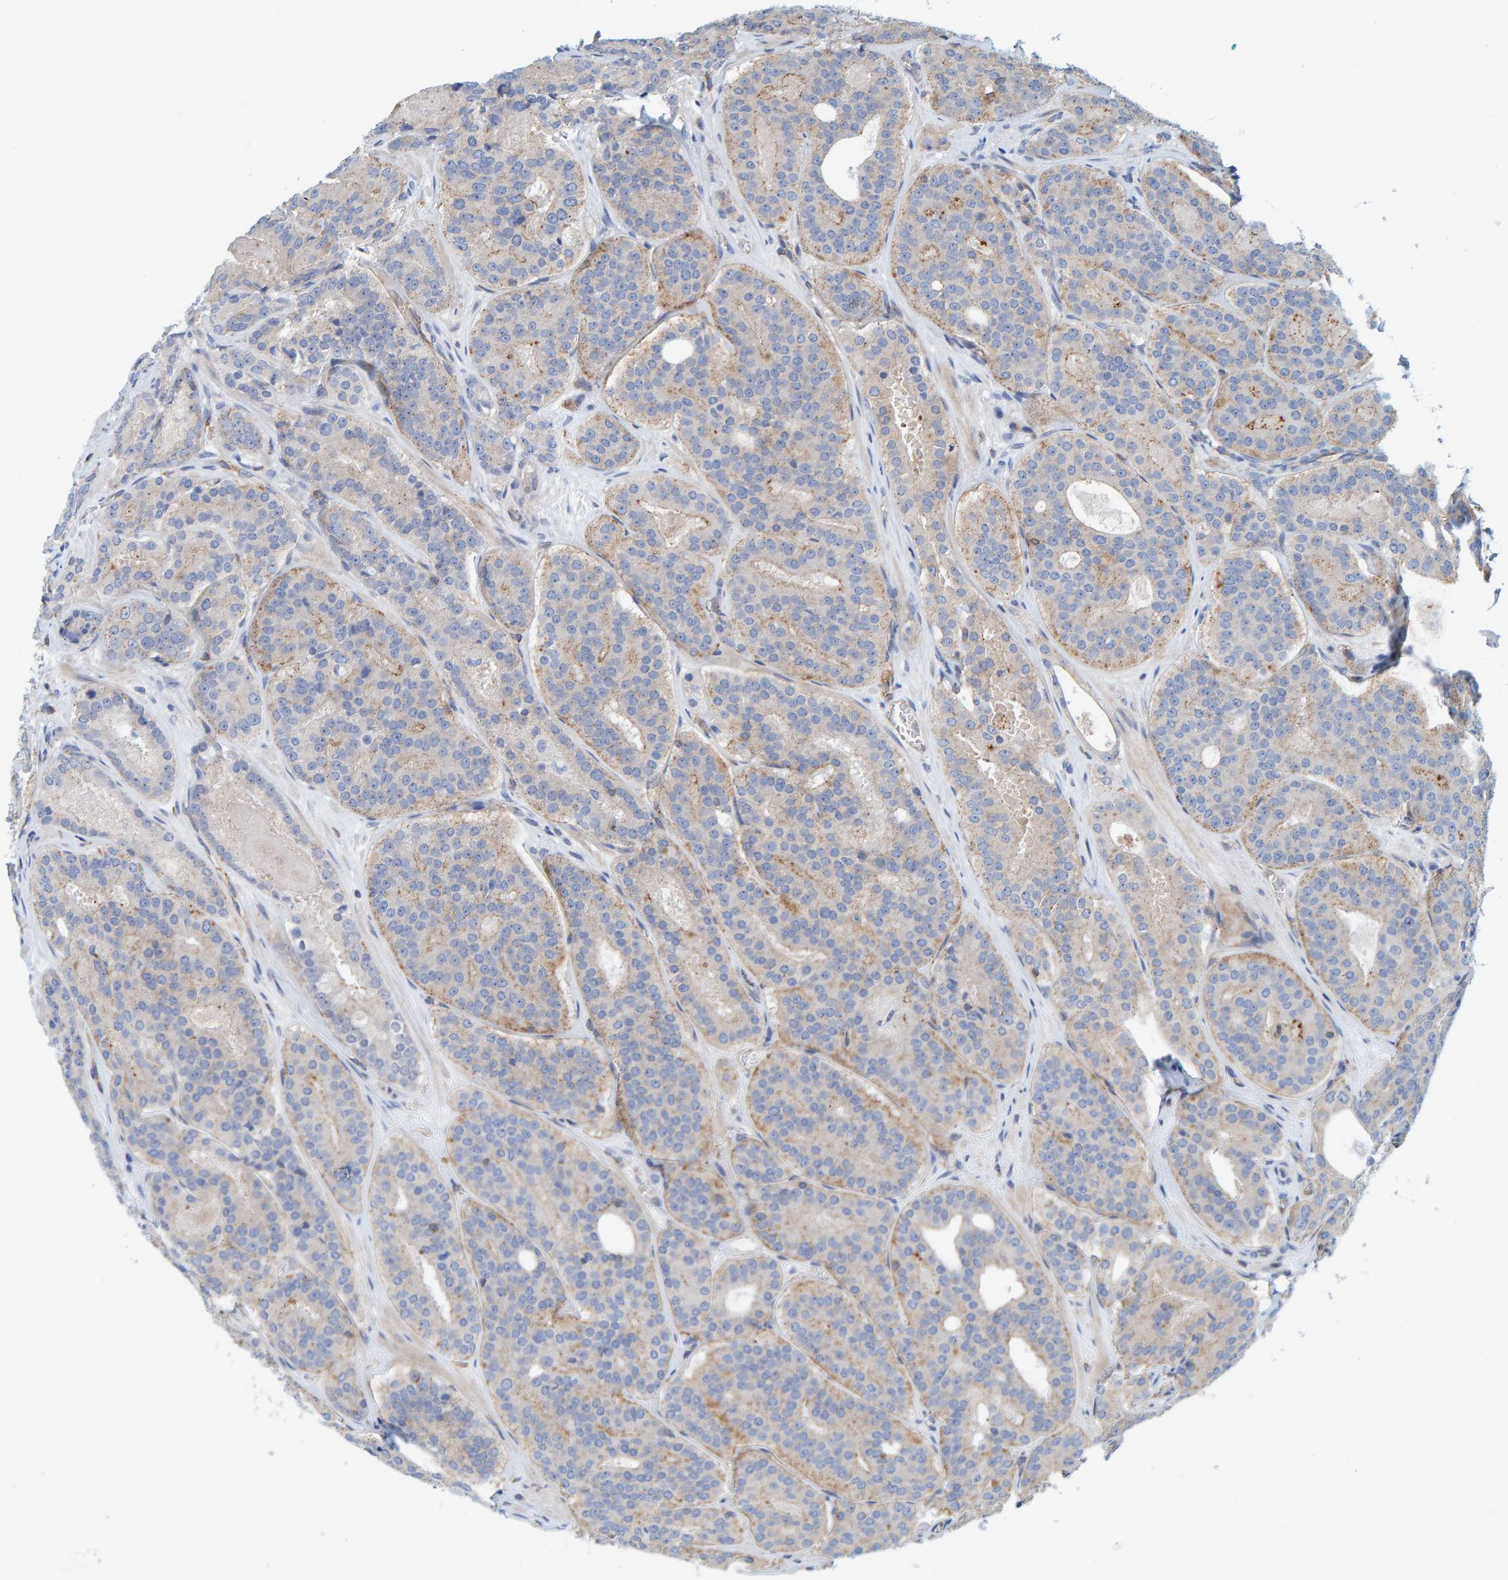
{"staining": {"intensity": "weak", "quantity": "25%-75%", "location": "cytoplasmic/membranous"}, "tissue": "prostate cancer", "cell_type": "Tumor cells", "image_type": "cancer", "snomed": [{"axis": "morphology", "description": "Adenocarcinoma, High grade"}, {"axis": "topography", "description": "Prostate"}], "caption": "A low amount of weak cytoplasmic/membranous expression is present in about 25%-75% of tumor cells in high-grade adenocarcinoma (prostate) tissue. (Stains: DAB in brown, nuclei in blue, Microscopy: brightfield microscopy at high magnification).", "gene": "PRKD2", "patient": {"sex": "male", "age": 60}}